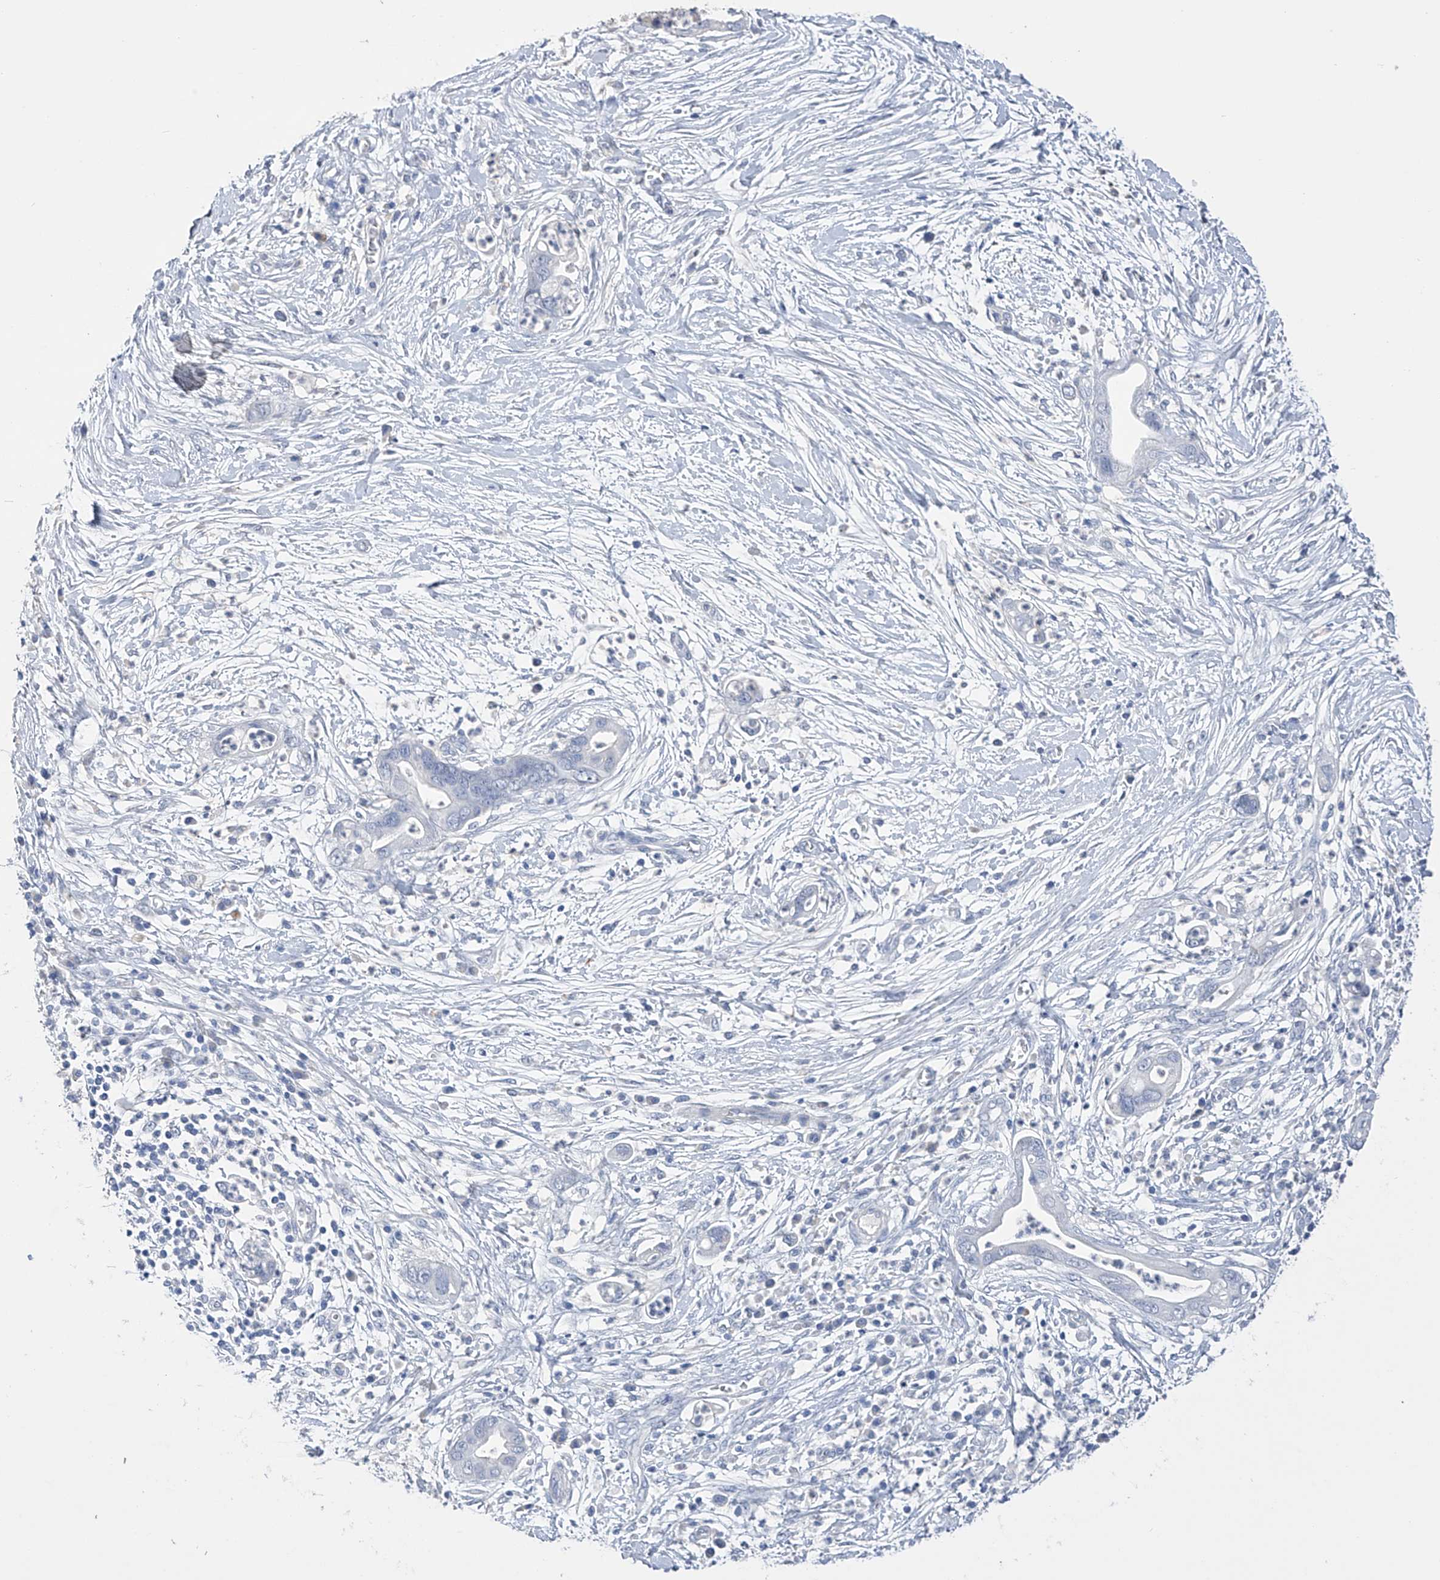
{"staining": {"intensity": "negative", "quantity": "none", "location": "none"}, "tissue": "pancreatic cancer", "cell_type": "Tumor cells", "image_type": "cancer", "snomed": [{"axis": "morphology", "description": "Adenocarcinoma, NOS"}, {"axis": "topography", "description": "Pancreas"}], "caption": "The image demonstrates no significant staining in tumor cells of adenocarcinoma (pancreatic).", "gene": "ADRA1A", "patient": {"sex": "male", "age": 75}}